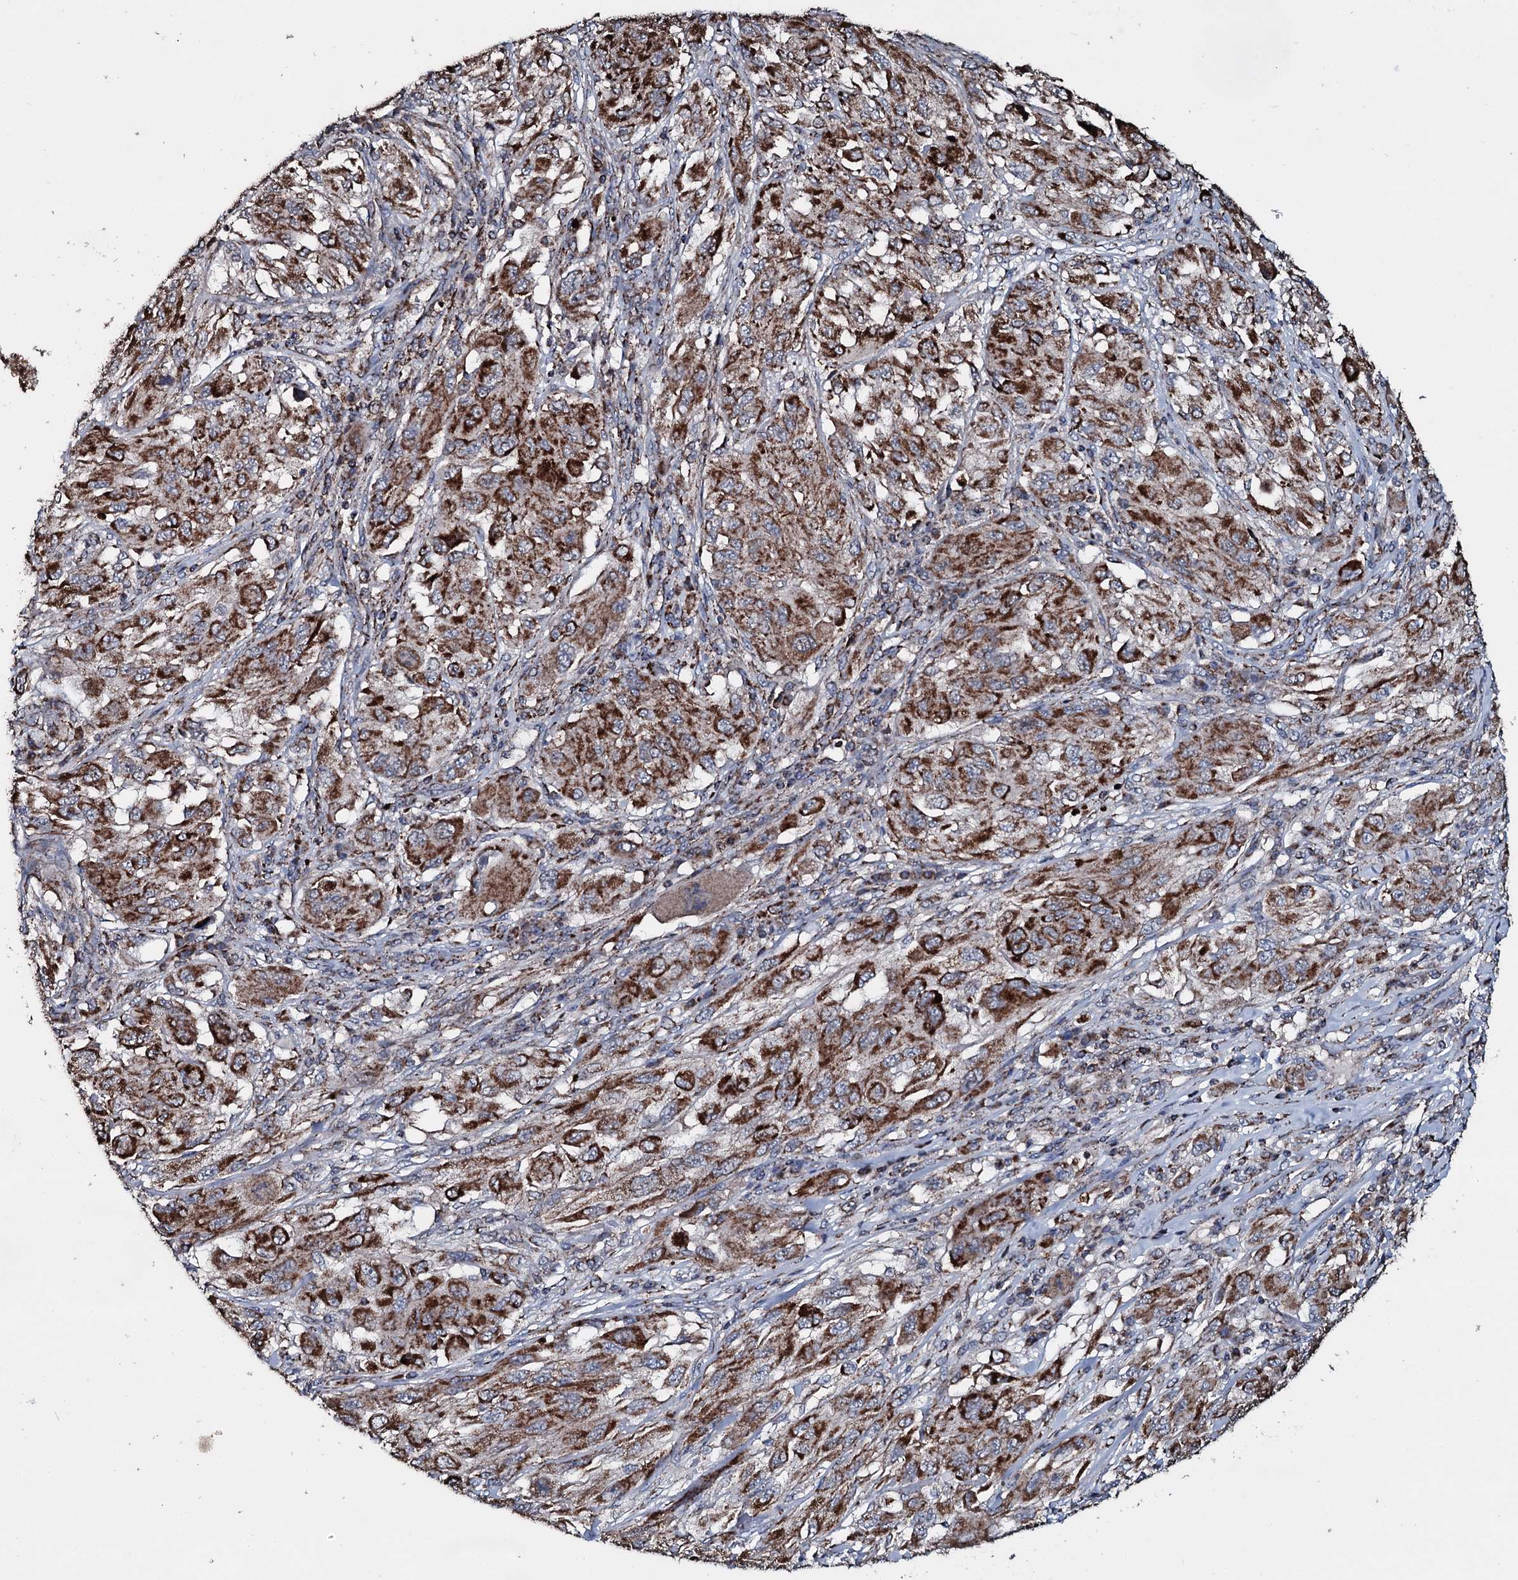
{"staining": {"intensity": "strong", "quantity": ">75%", "location": "cytoplasmic/membranous"}, "tissue": "melanoma", "cell_type": "Tumor cells", "image_type": "cancer", "snomed": [{"axis": "morphology", "description": "Malignant melanoma, NOS"}, {"axis": "topography", "description": "Skin"}], "caption": "Immunohistochemical staining of human melanoma displays high levels of strong cytoplasmic/membranous positivity in about >75% of tumor cells.", "gene": "DYNC2I2", "patient": {"sex": "female", "age": 91}}